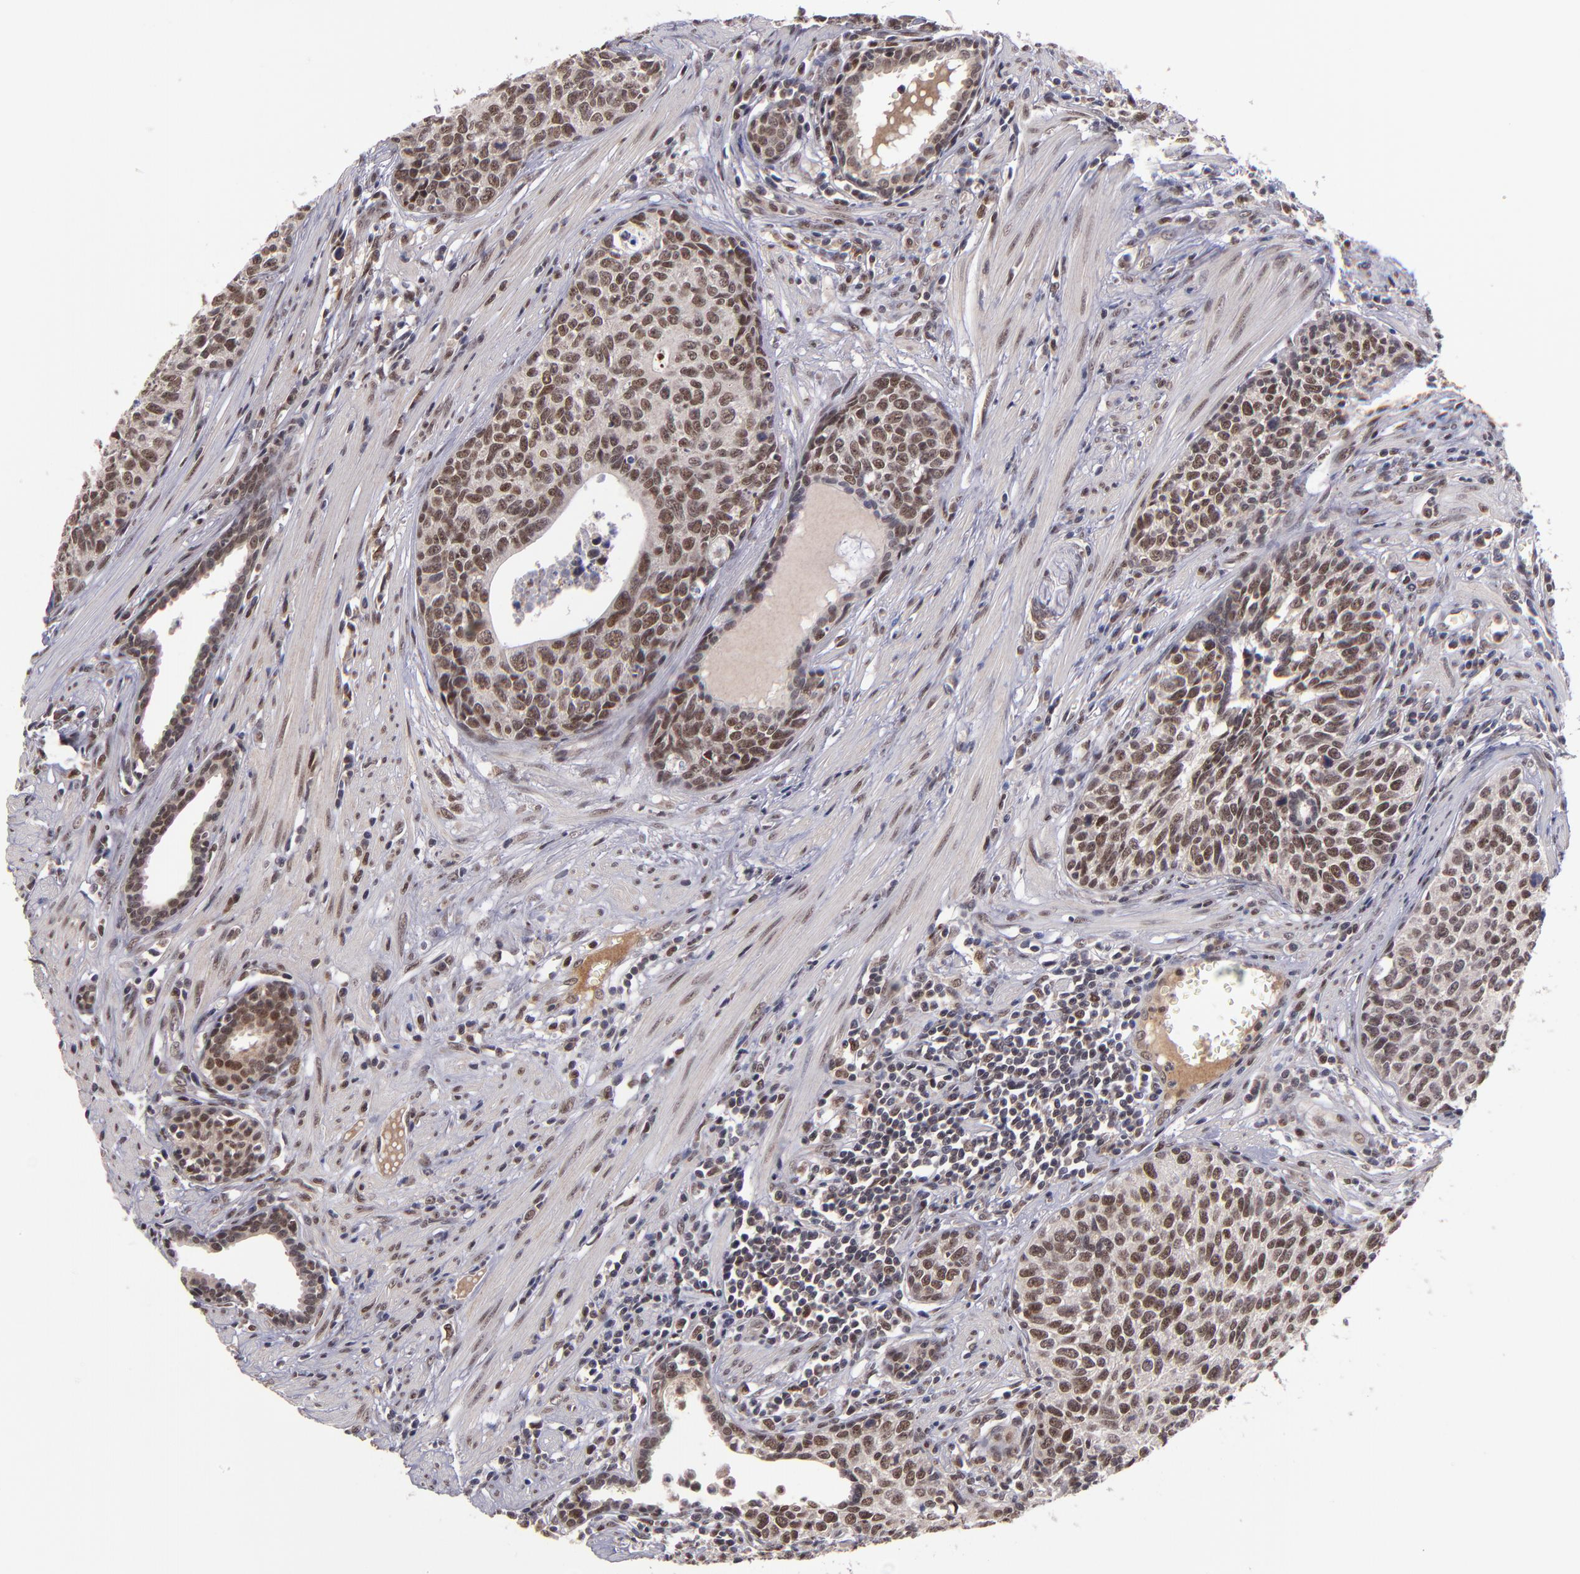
{"staining": {"intensity": "moderate", "quantity": ">75%", "location": "nuclear"}, "tissue": "urothelial cancer", "cell_type": "Tumor cells", "image_type": "cancer", "snomed": [{"axis": "morphology", "description": "Urothelial carcinoma, High grade"}, {"axis": "topography", "description": "Urinary bladder"}], "caption": "Tumor cells show medium levels of moderate nuclear expression in about >75% of cells in urothelial cancer.", "gene": "EP300", "patient": {"sex": "male", "age": 81}}